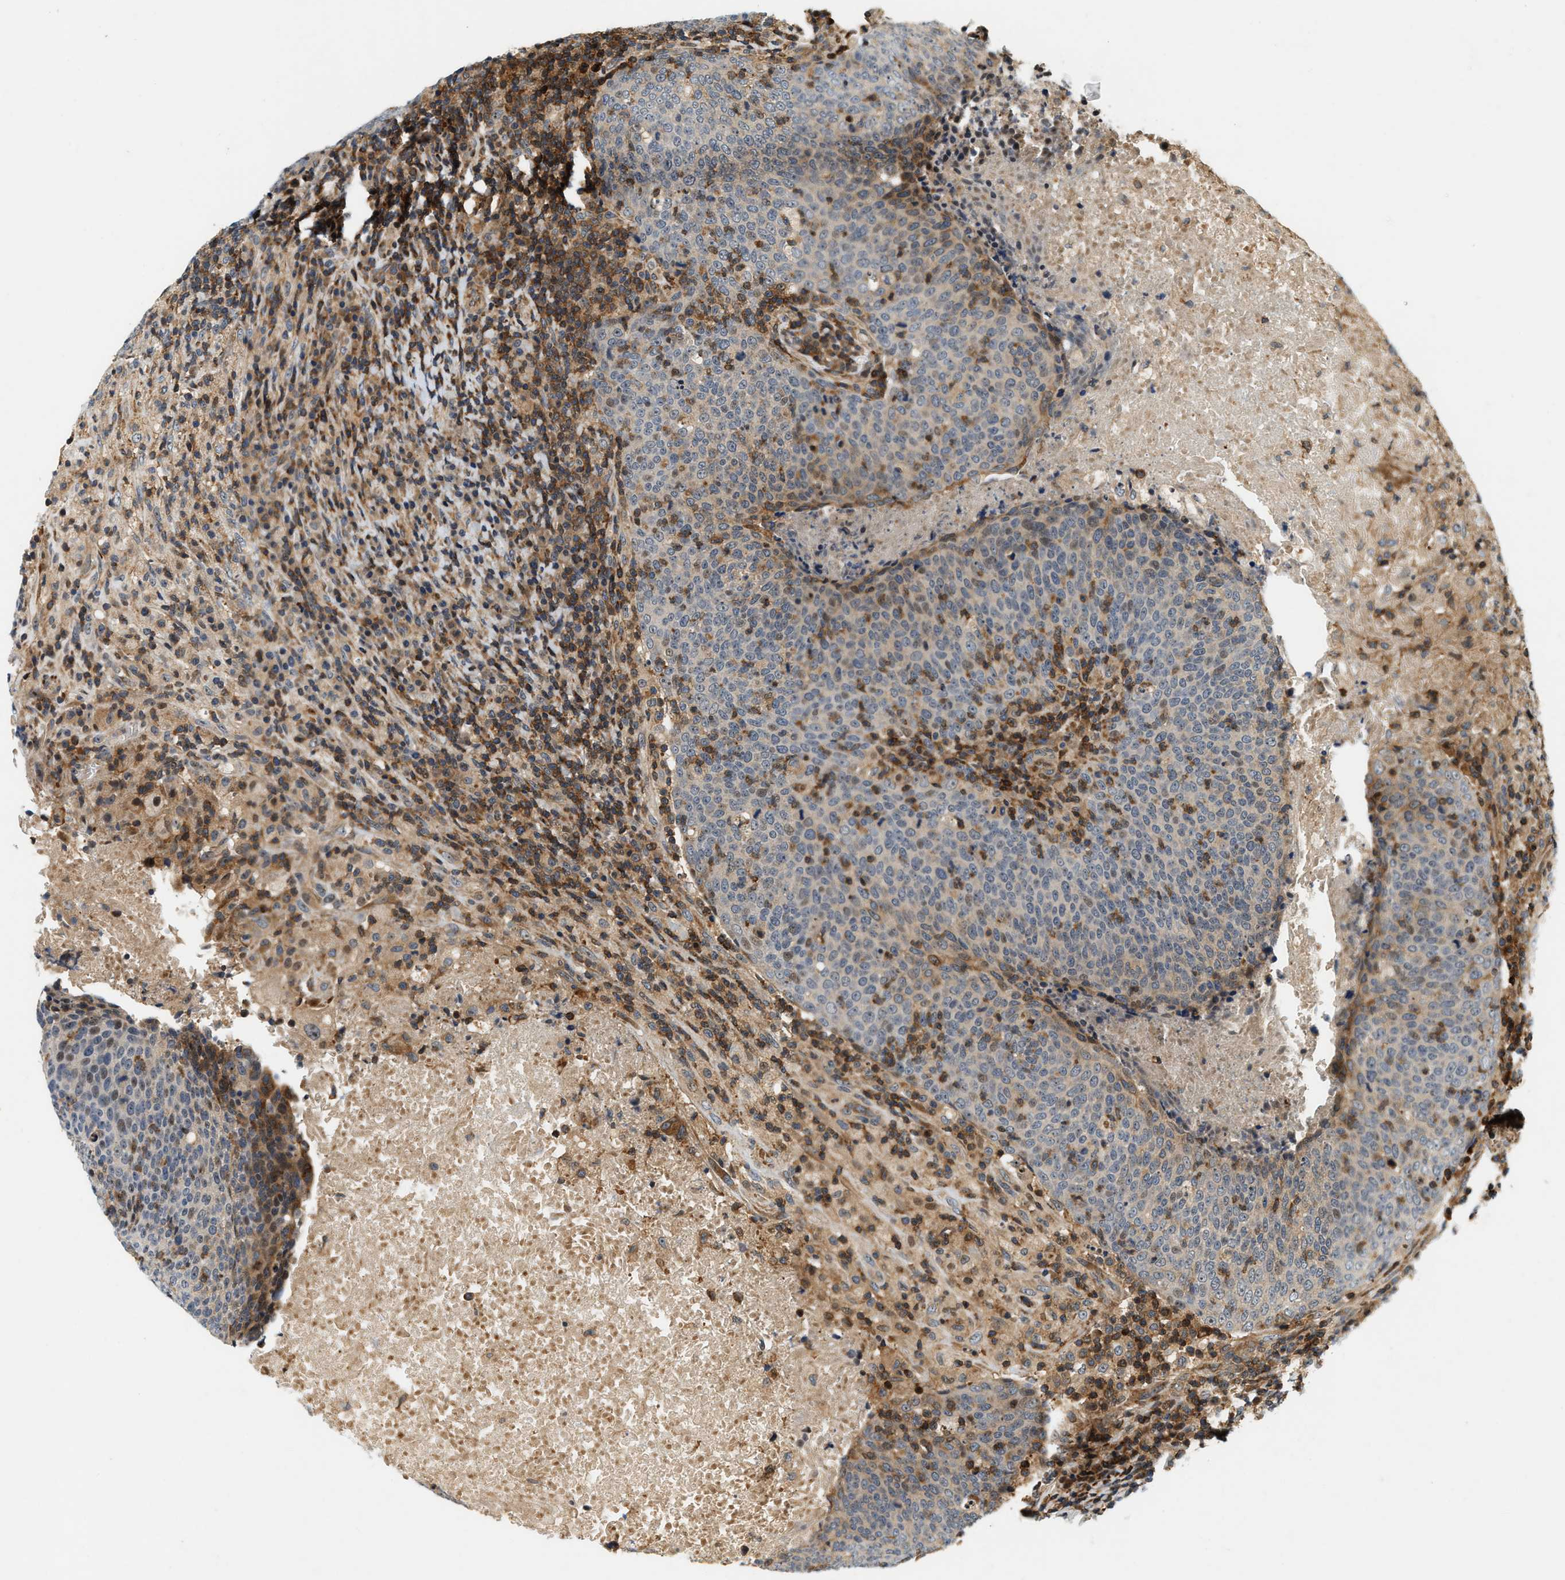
{"staining": {"intensity": "weak", "quantity": "<25%", "location": "cytoplasmic/membranous"}, "tissue": "head and neck cancer", "cell_type": "Tumor cells", "image_type": "cancer", "snomed": [{"axis": "morphology", "description": "Squamous cell carcinoma, NOS"}, {"axis": "morphology", "description": "Squamous cell carcinoma, metastatic, NOS"}, {"axis": "topography", "description": "Lymph node"}, {"axis": "topography", "description": "Head-Neck"}], "caption": "Tumor cells show no significant positivity in squamous cell carcinoma (head and neck).", "gene": "SAMD9", "patient": {"sex": "male", "age": 62}}